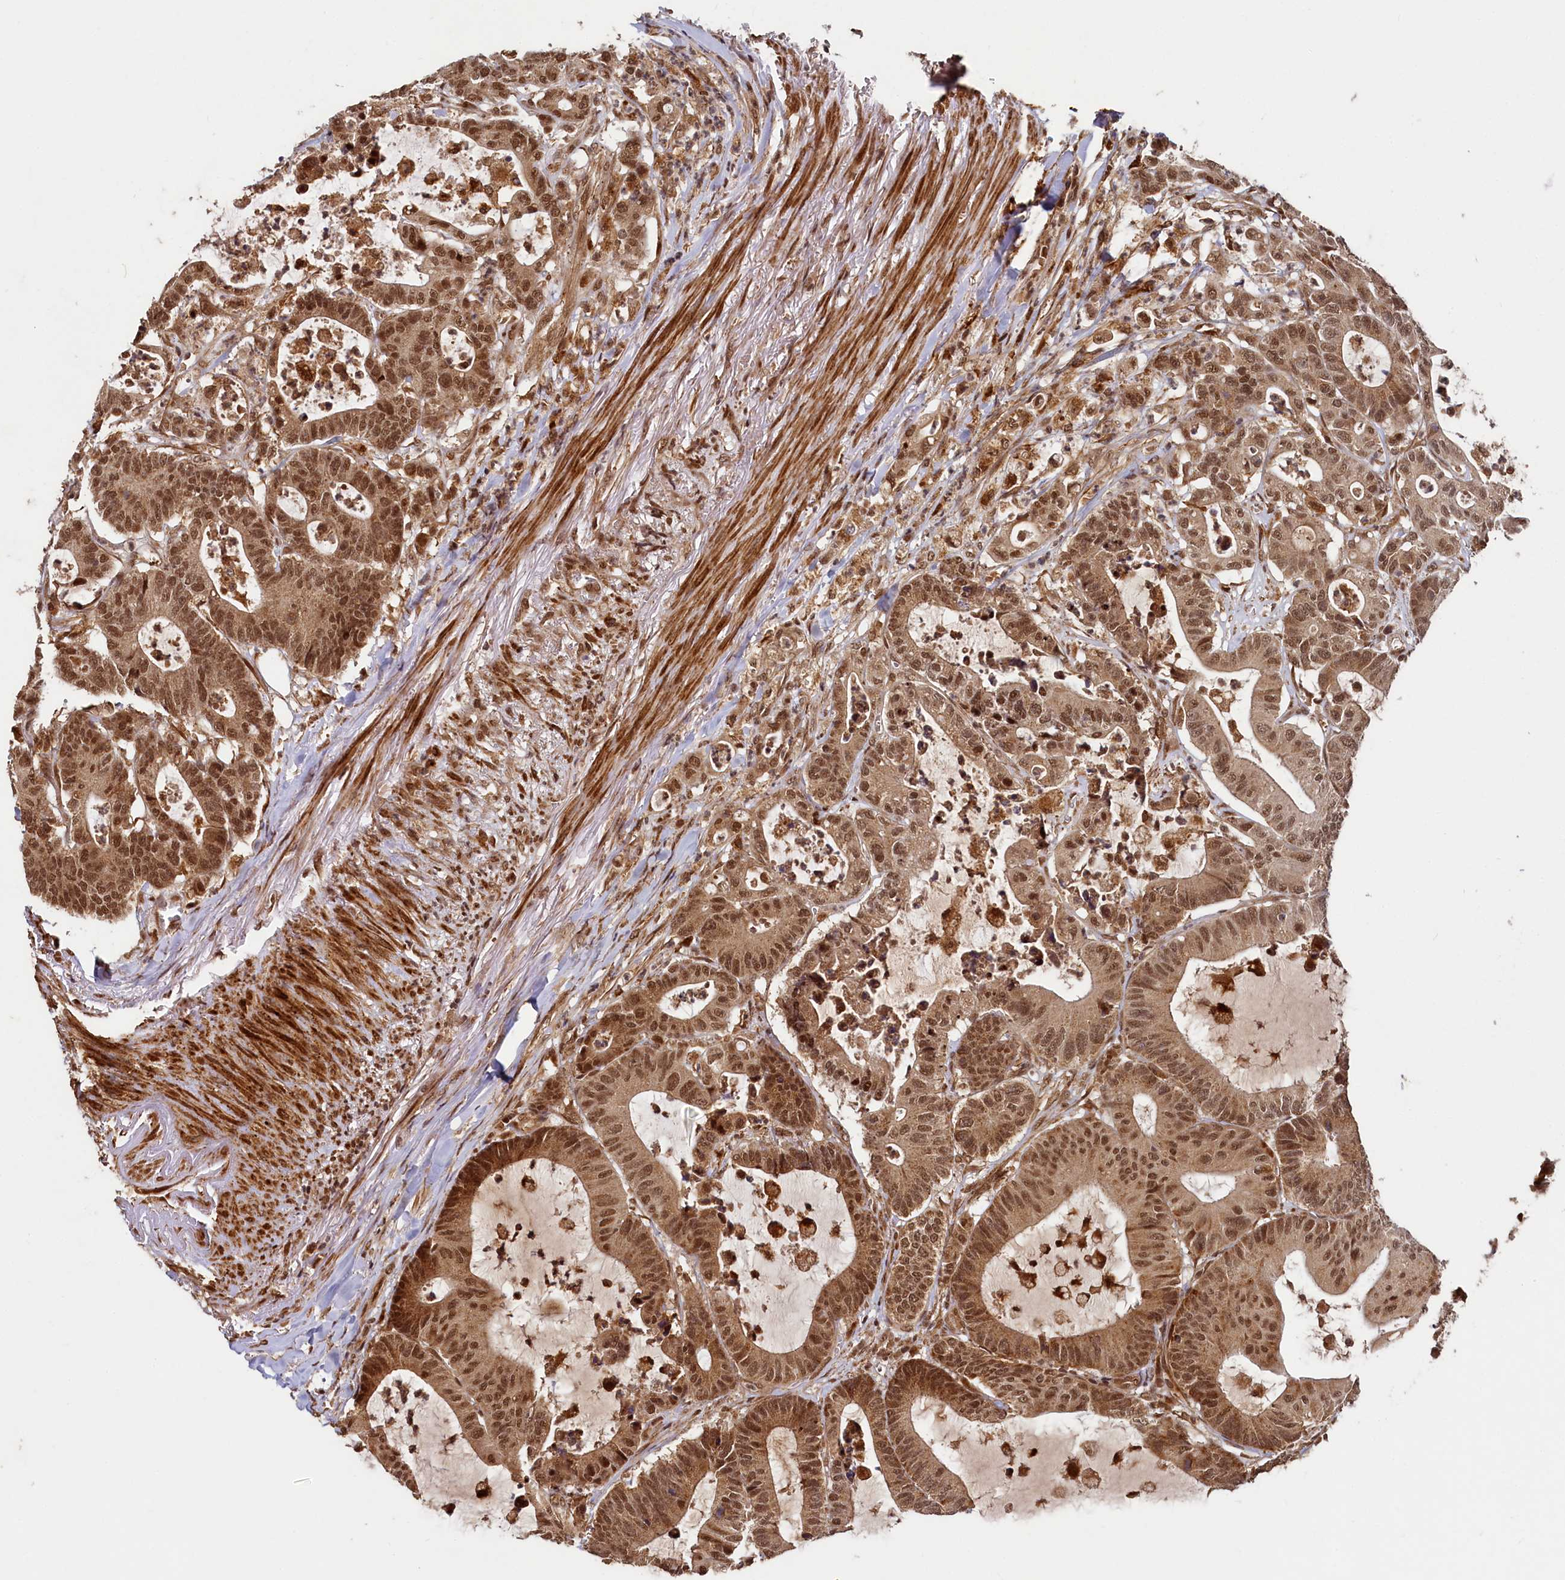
{"staining": {"intensity": "moderate", "quantity": ">75%", "location": "cytoplasmic/membranous,nuclear"}, "tissue": "colorectal cancer", "cell_type": "Tumor cells", "image_type": "cancer", "snomed": [{"axis": "morphology", "description": "Adenocarcinoma, NOS"}, {"axis": "topography", "description": "Colon"}], "caption": "Moderate cytoplasmic/membranous and nuclear protein positivity is seen in approximately >75% of tumor cells in colorectal cancer (adenocarcinoma).", "gene": "TRIM23", "patient": {"sex": "female", "age": 84}}